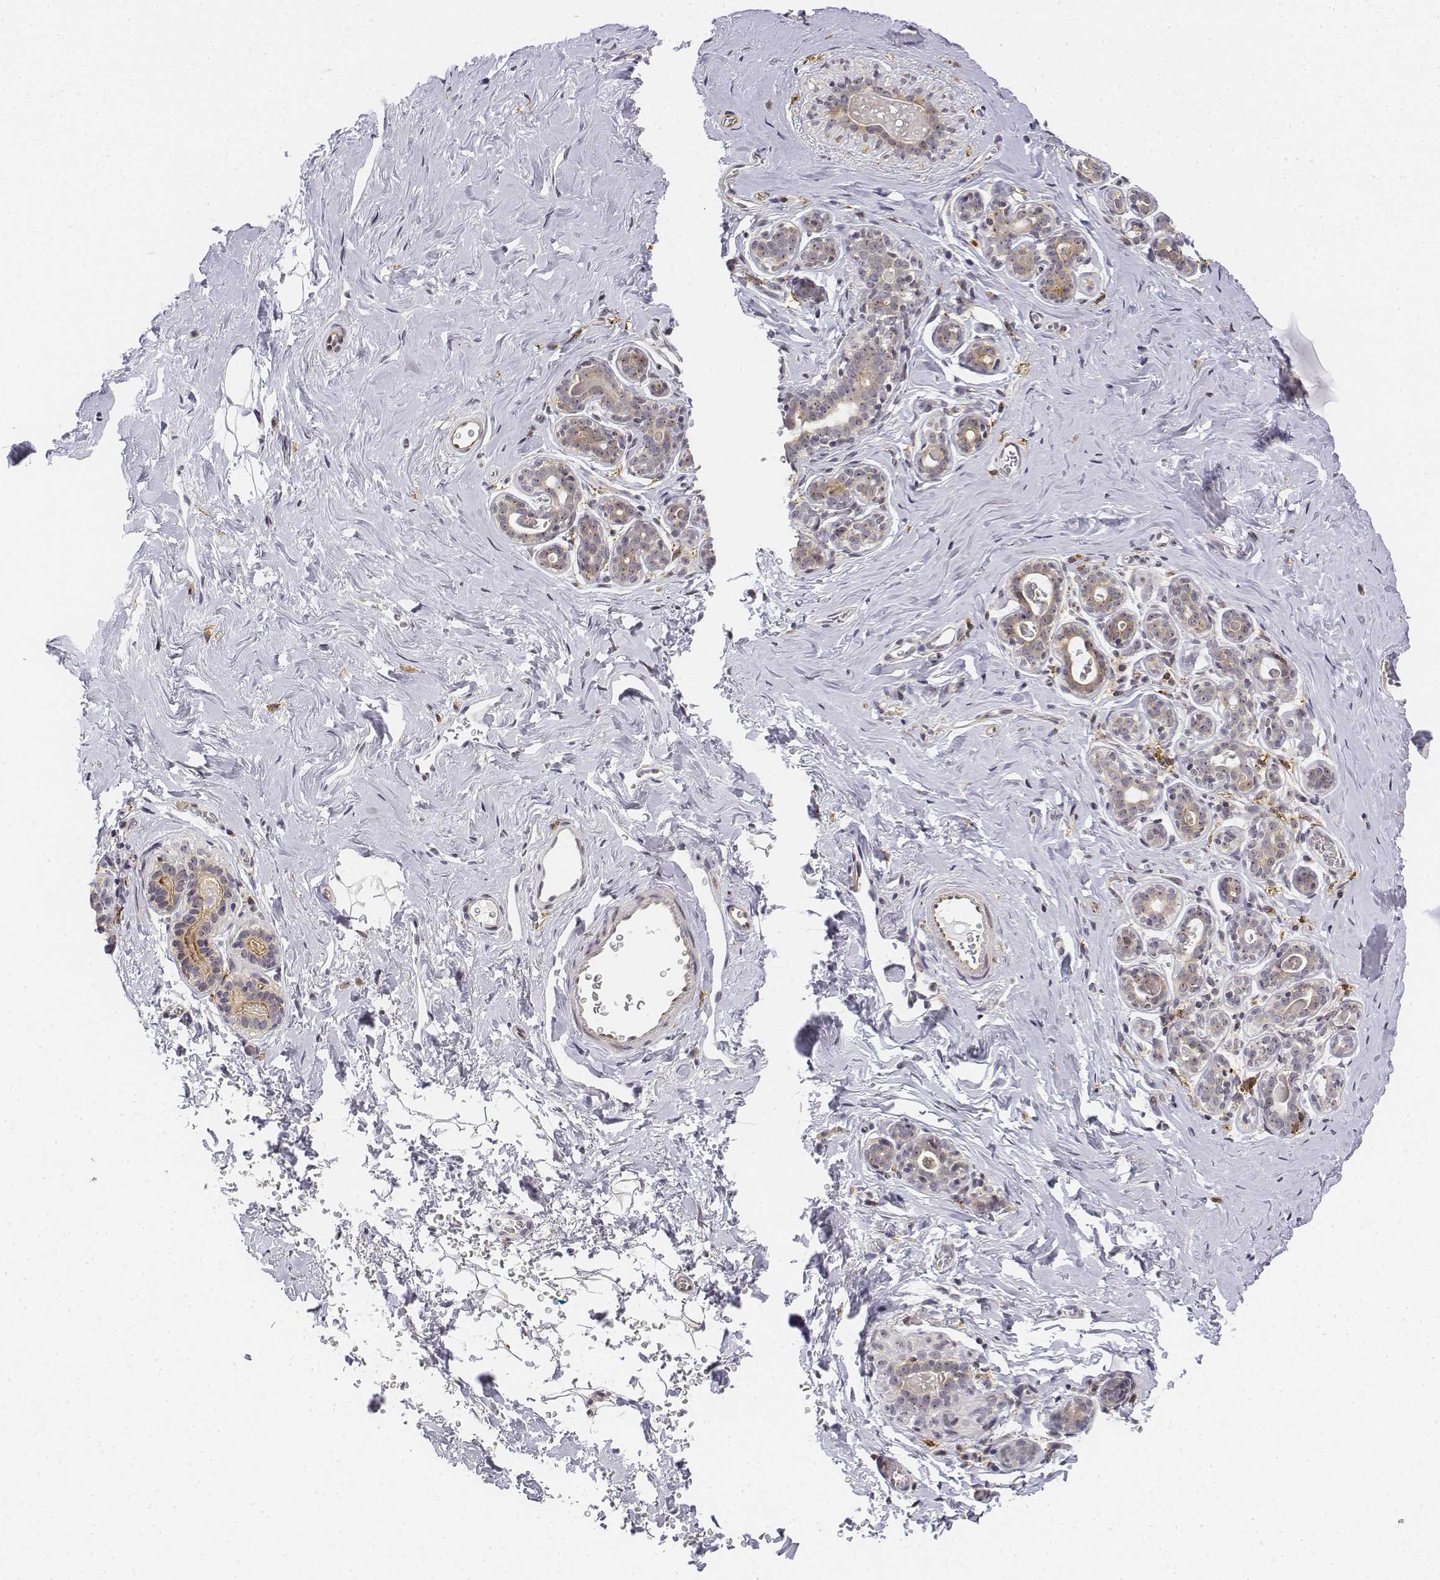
{"staining": {"intensity": "negative", "quantity": "none", "location": "none"}, "tissue": "breast", "cell_type": "Adipocytes", "image_type": "normal", "snomed": [{"axis": "morphology", "description": "Normal tissue, NOS"}, {"axis": "topography", "description": "Skin"}, {"axis": "topography", "description": "Breast"}], "caption": "A photomicrograph of human breast is negative for staining in adipocytes. Brightfield microscopy of IHC stained with DAB (brown) and hematoxylin (blue), captured at high magnification.", "gene": "CD14", "patient": {"sex": "female", "age": 43}}